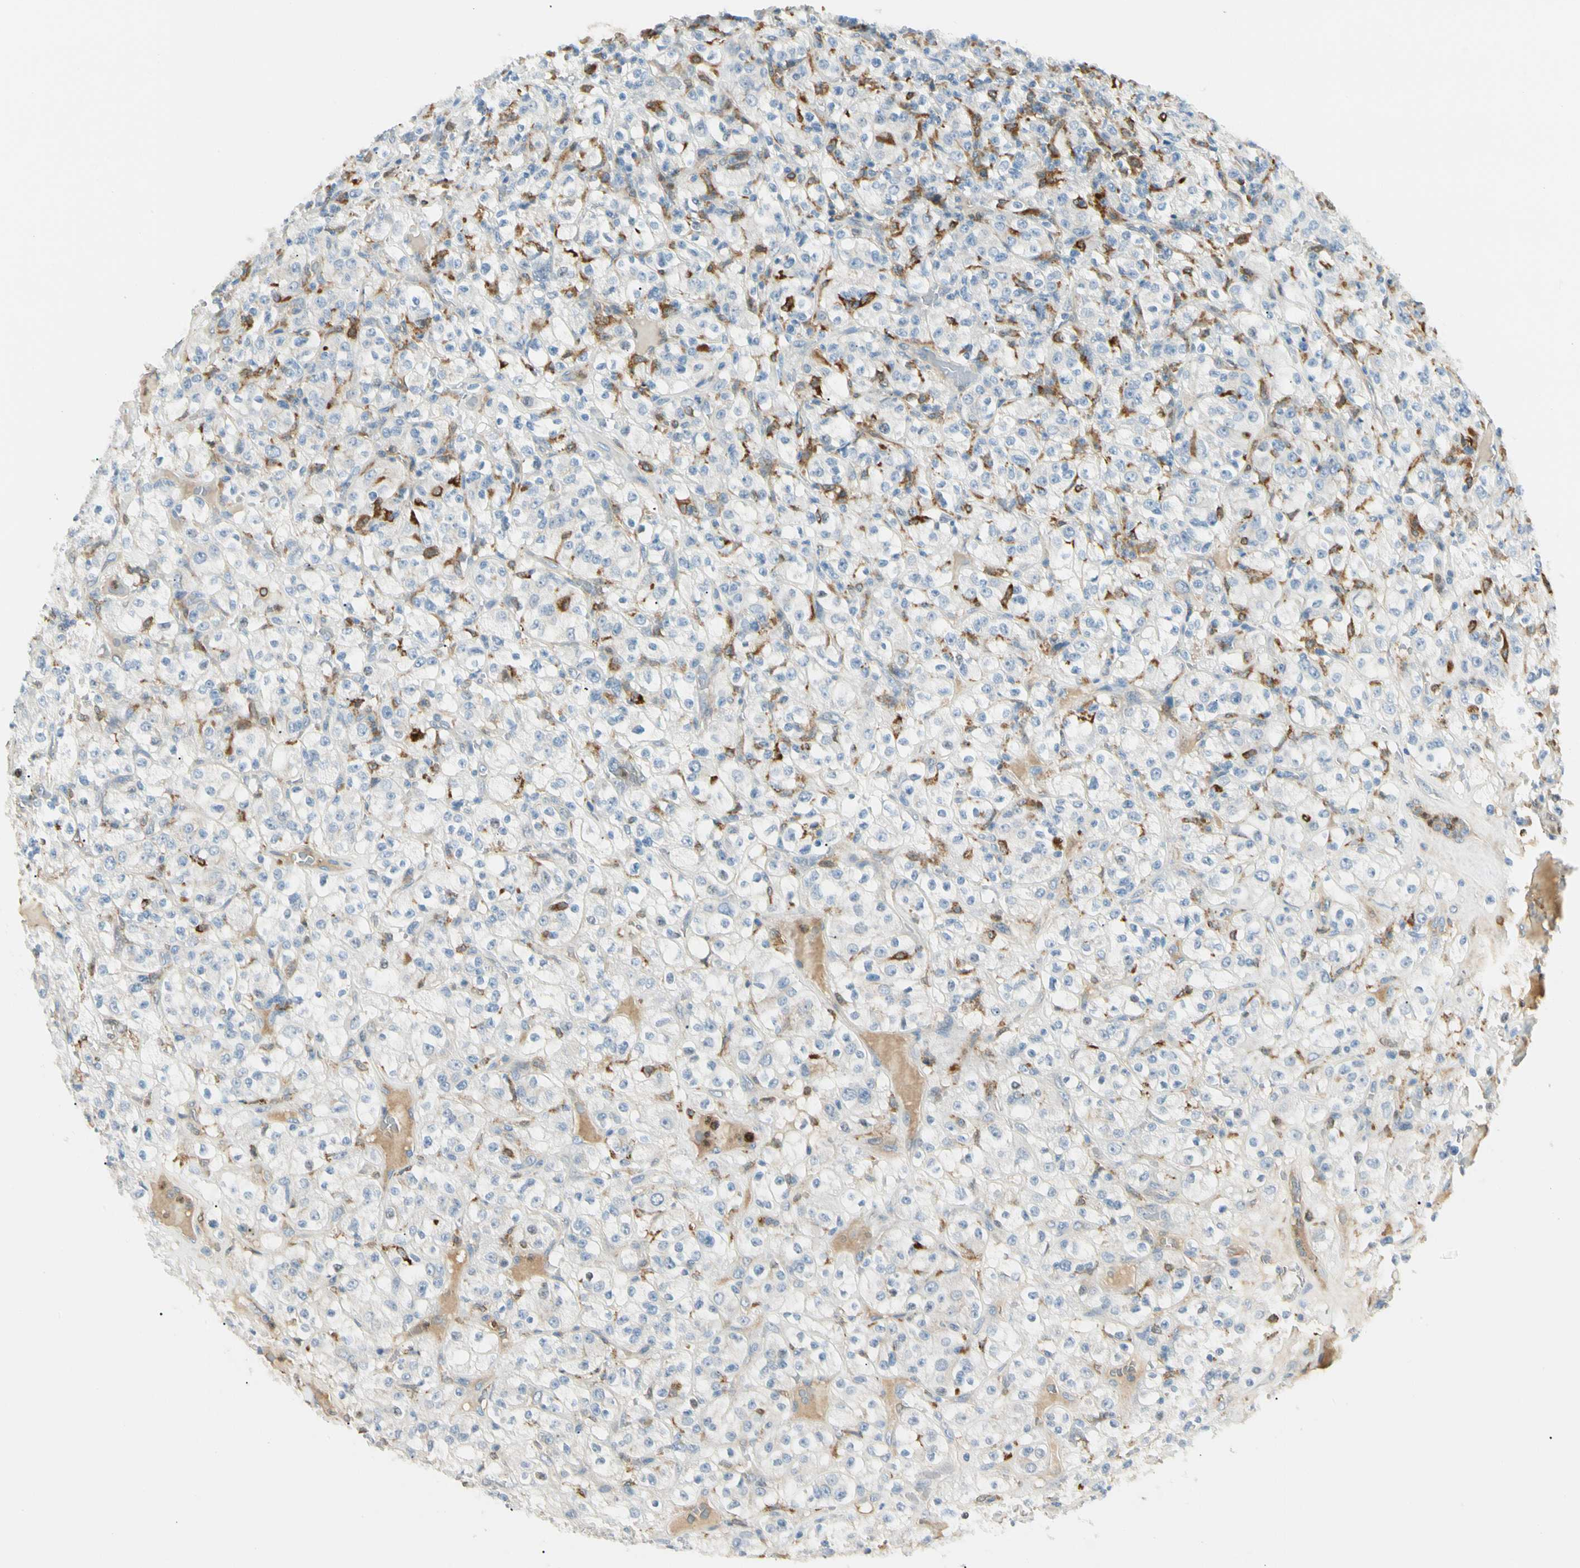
{"staining": {"intensity": "negative", "quantity": "none", "location": "none"}, "tissue": "renal cancer", "cell_type": "Tumor cells", "image_type": "cancer", "snomed": [{"axis": "morphology", "description": "Normal tissue, NOS"}, {"axis": "morphology", "description": "Adenocarcinoma, NOS"}, {"axis": "topography", "description": "Kidney"}], "caption": "This photomicrograph is of adenocarcinoma (renal) stained with IHC to label a protein in brown with the nuclei are counter-stained blue. There is no expression in tumor cells. The staining was performed using DAB to visualize the protein expression in brown, while the nuclei were stained in blue with hematoxylin (Magnification: 20x).", "gene": "LPCAT2", "patient": {"sex": "female", "age": 72}}